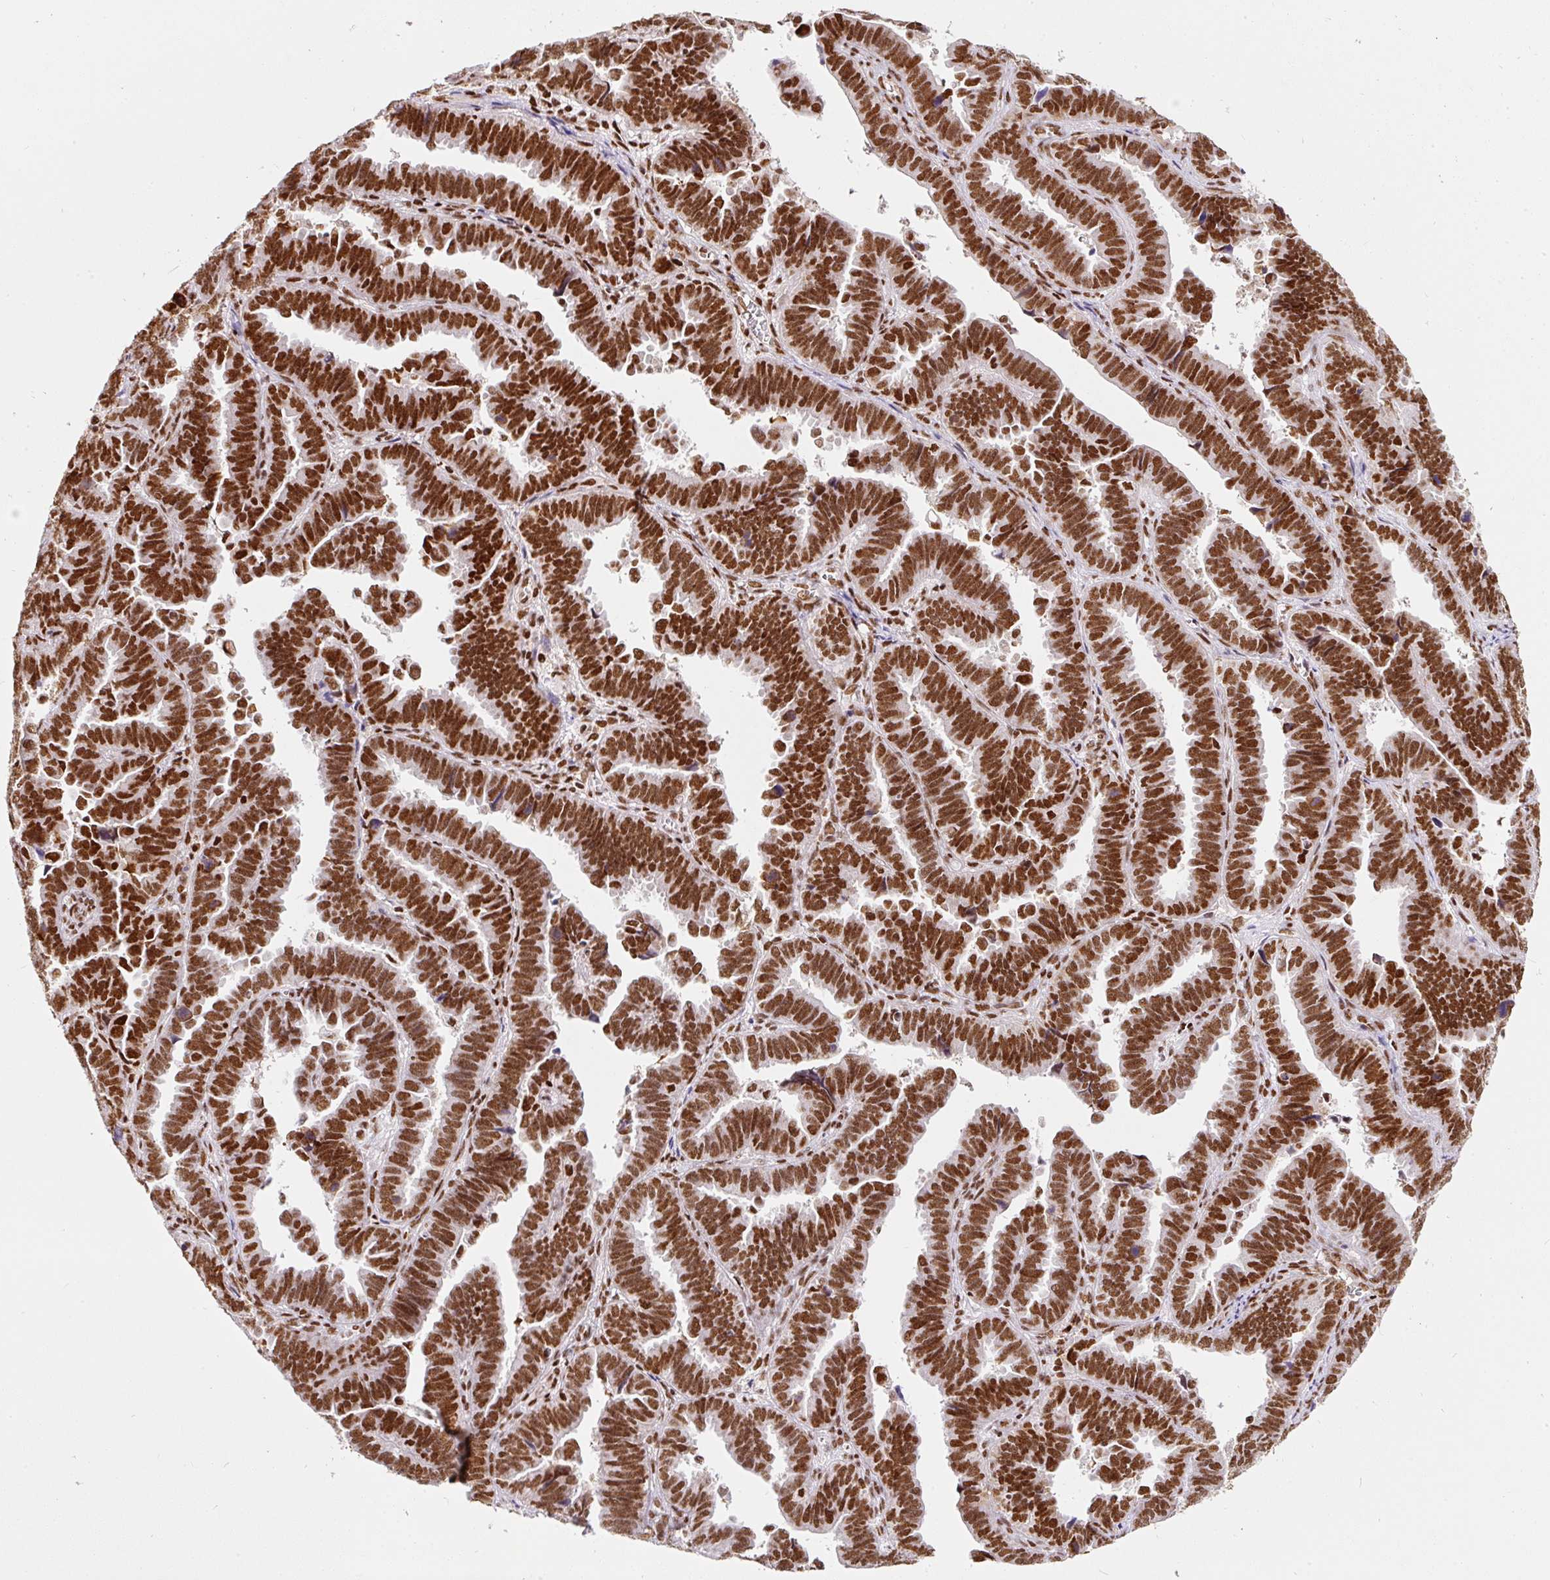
{"staining": {"intensity": "strong", "quantity": ">75%", "location": "nuclear"}, "tissue": "endometrial cancer", "cell_type": "Tumor cells", "image_type": "cancer", "snomed": [{"axis": "morphology", "description": "Adenocarcinoma, NOS"}, {"axis": "topography", "description": "Endometrium"}], "caption": "An image showing strong nuclear positivity in about >75% of tumor cells in adenocarcinoma (endometrial), as visualized by brown immunohistochemical staining.", "gene": "HNRNPC", "patient": {"sex": "female", "age": 75}}